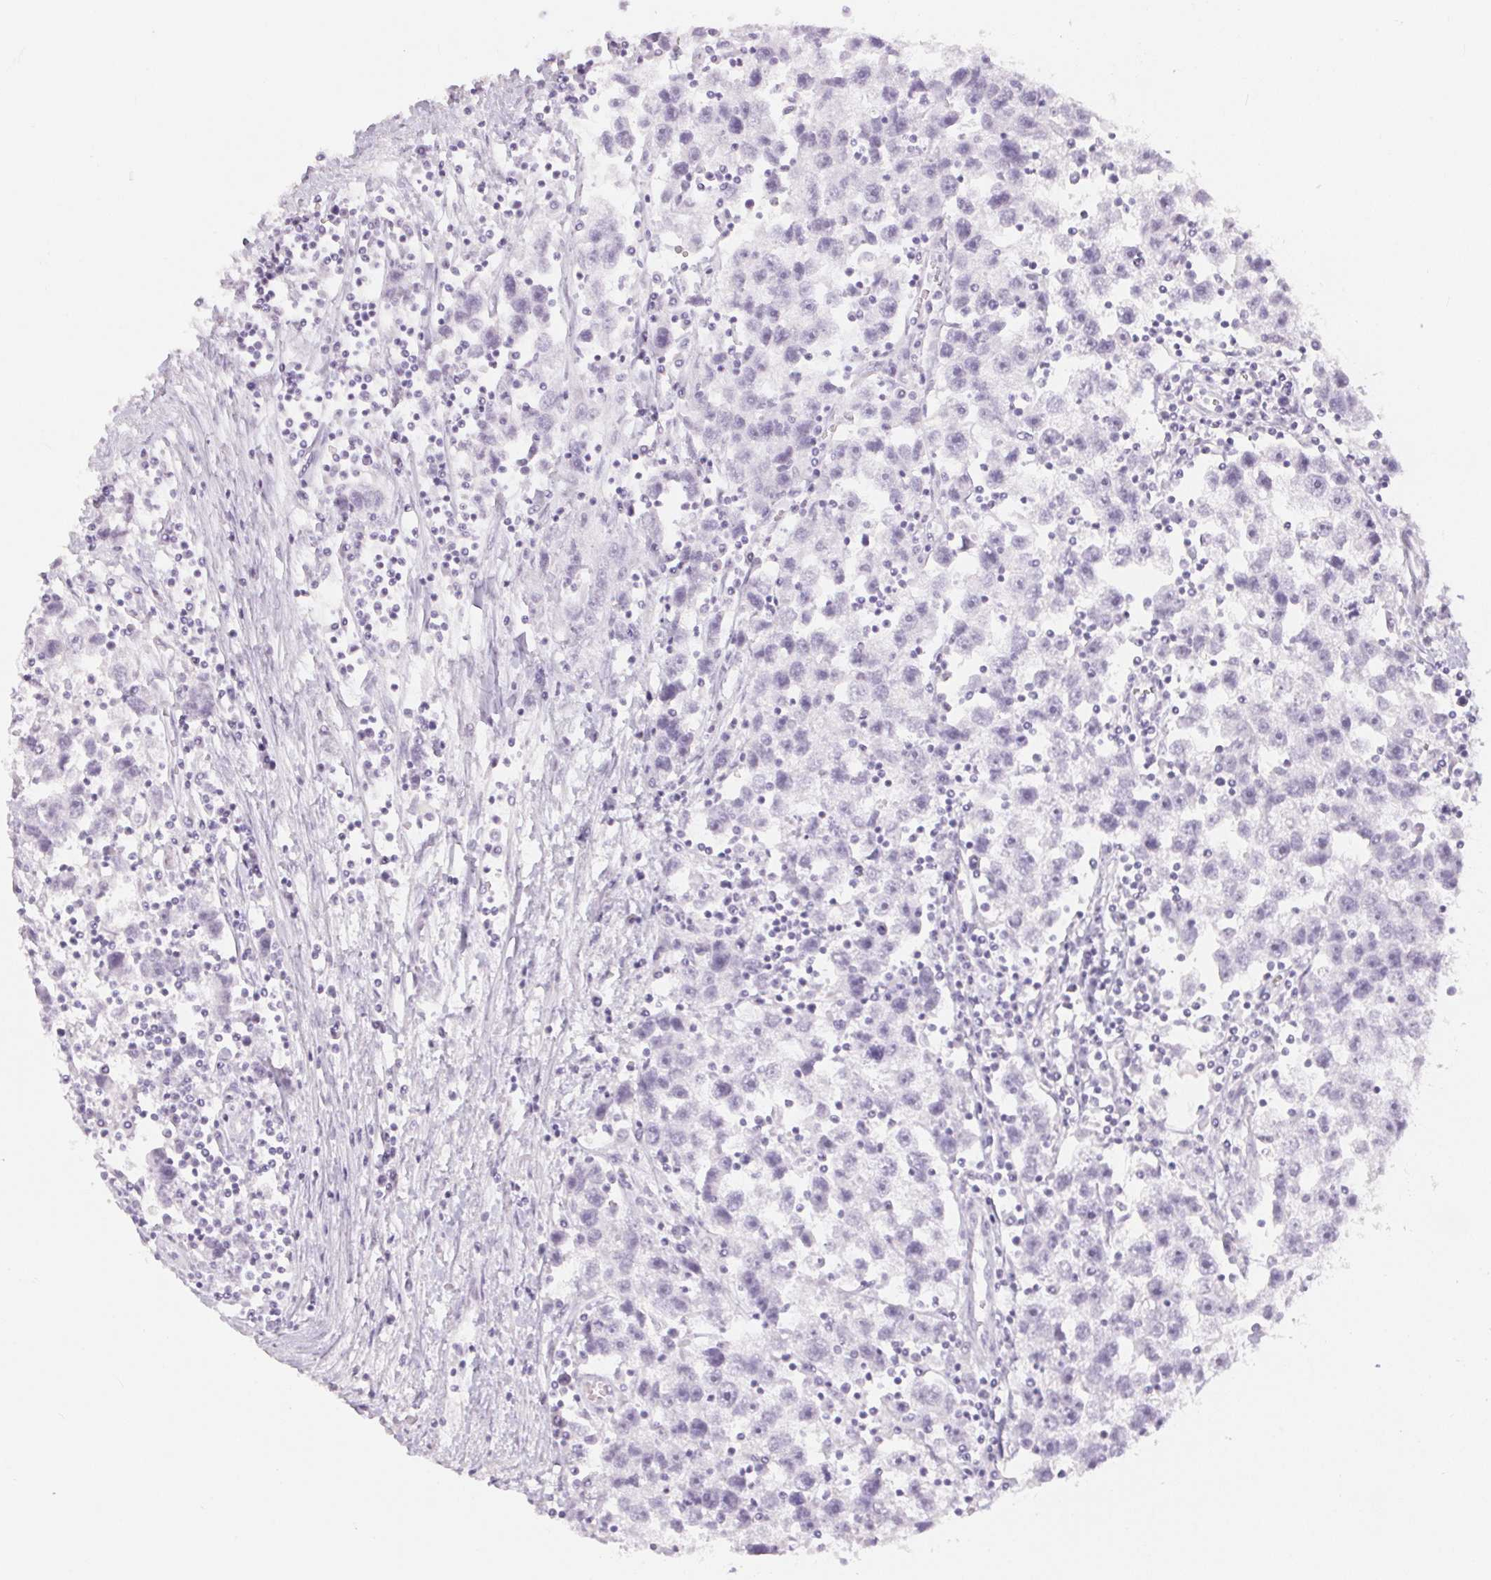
{"staining": {"intensity": "negative", "quantity": "none", "location": "none"}, "tissue": "testis cancer", "cell_type": "Tumor cells", "image_type": "cancer", "snomed": [{"axis": "morphology", "description": "Seminoma, NOS"}, {"axis": "topography", "description": "Testis"}], "caption": "This is a histopathology image of IHC staining of seminoma (testis), which shows no positivity in tumor cells.", "gene": "CADPS", "patient": {"sex": "male", "age": 30}}